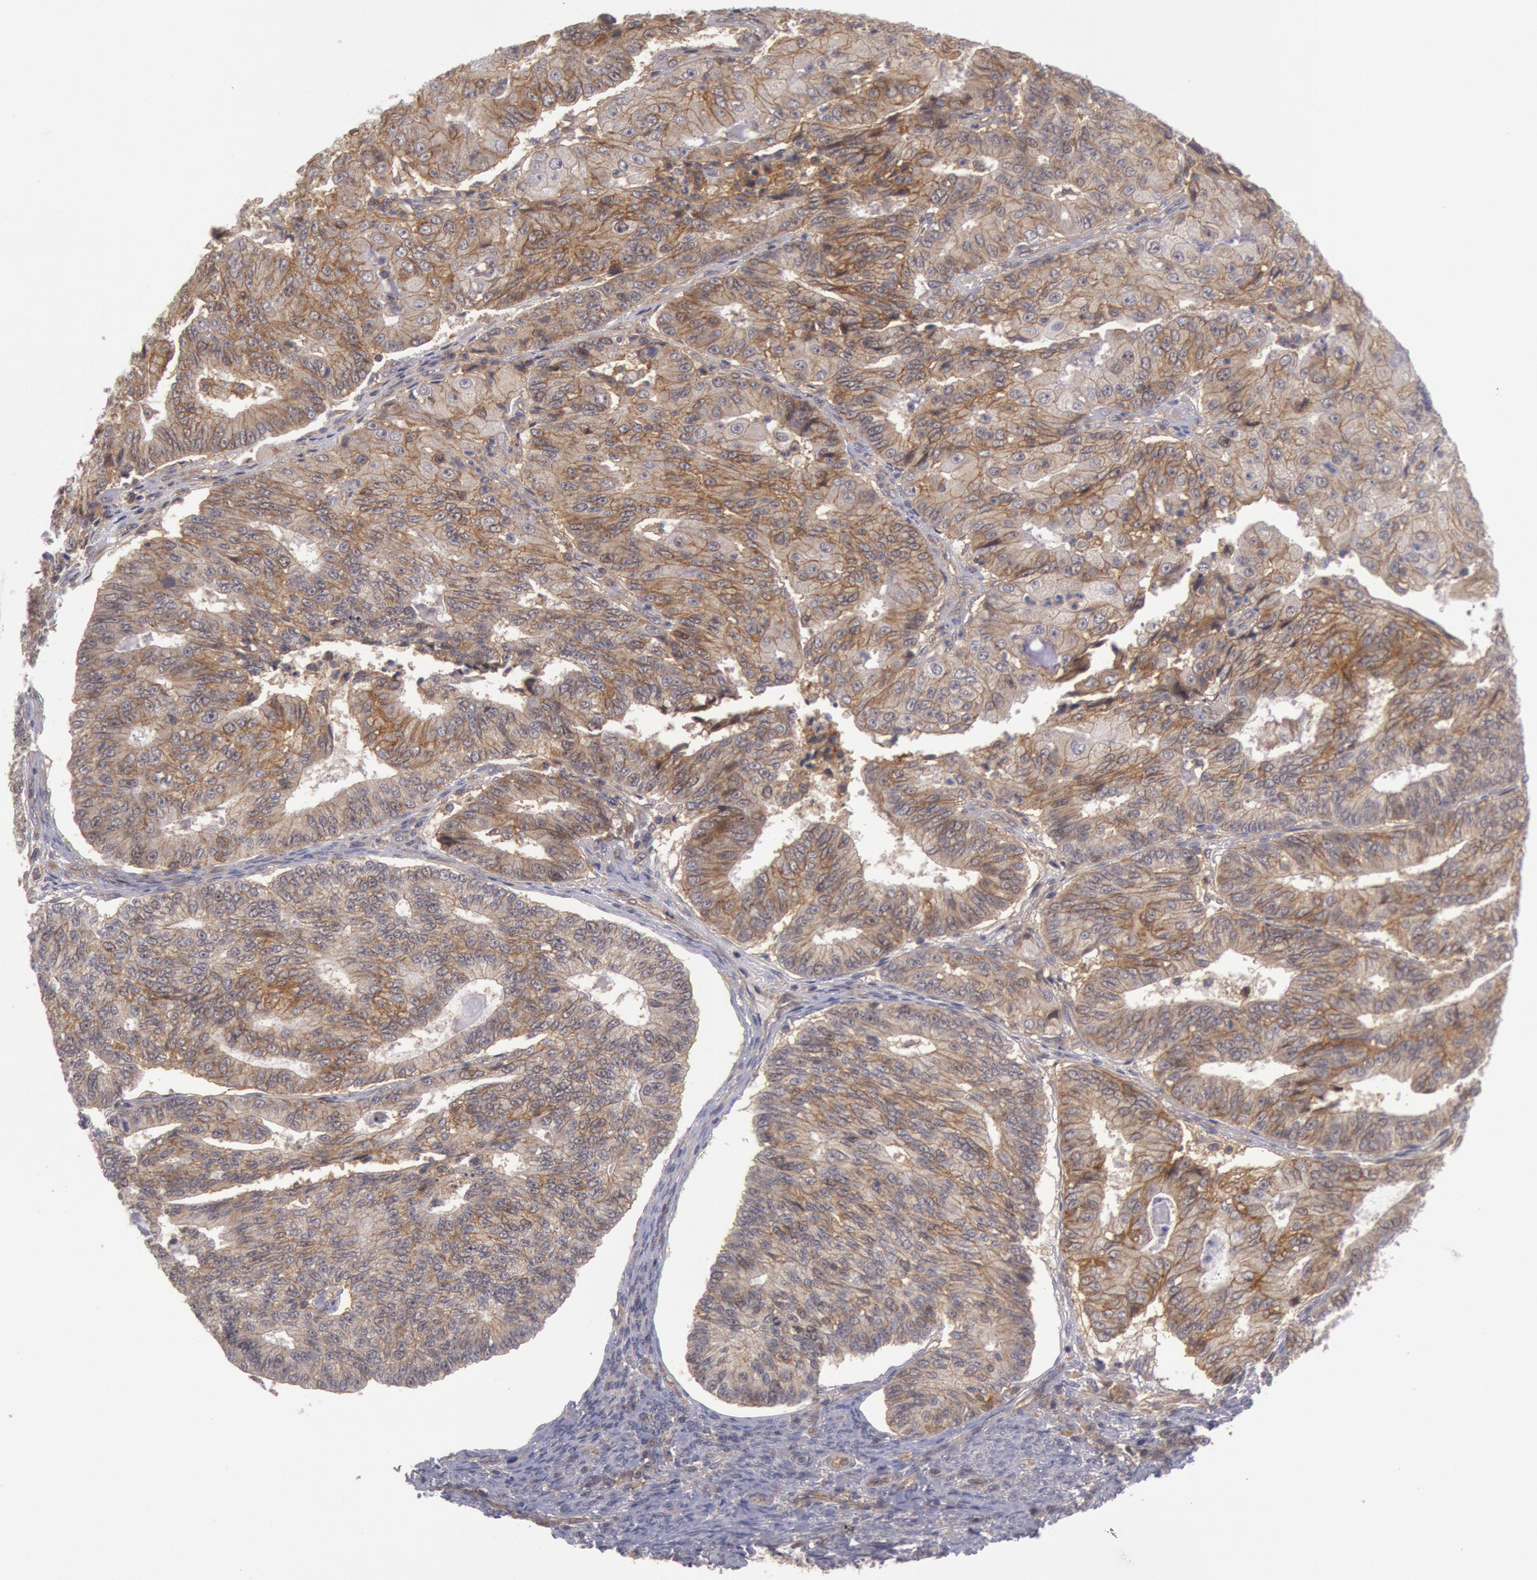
{"staining": {"intensity": "moderate", "quantity": ">75%", "location": "cytoplasmic/membranous"}, "tissue": "endometrial cancer", "cell_type": "Tumor cells", "image_type": "cancer", "snomed": [{"axis": "morphology", "description": "Adenocarcinoma, NOS"}, {"axis": "topography", "description": "Endometrium"}], "caption": "Tumor cells reveal moderate cytoplasmic/membranous positivity in approximately >75% of cells in adenocarcinoma (endometrial). (Brightfield microscopy of DAB IHC at high magnification).", "gene": "STX4", "patient": {"sex": "female", "age": 56}}